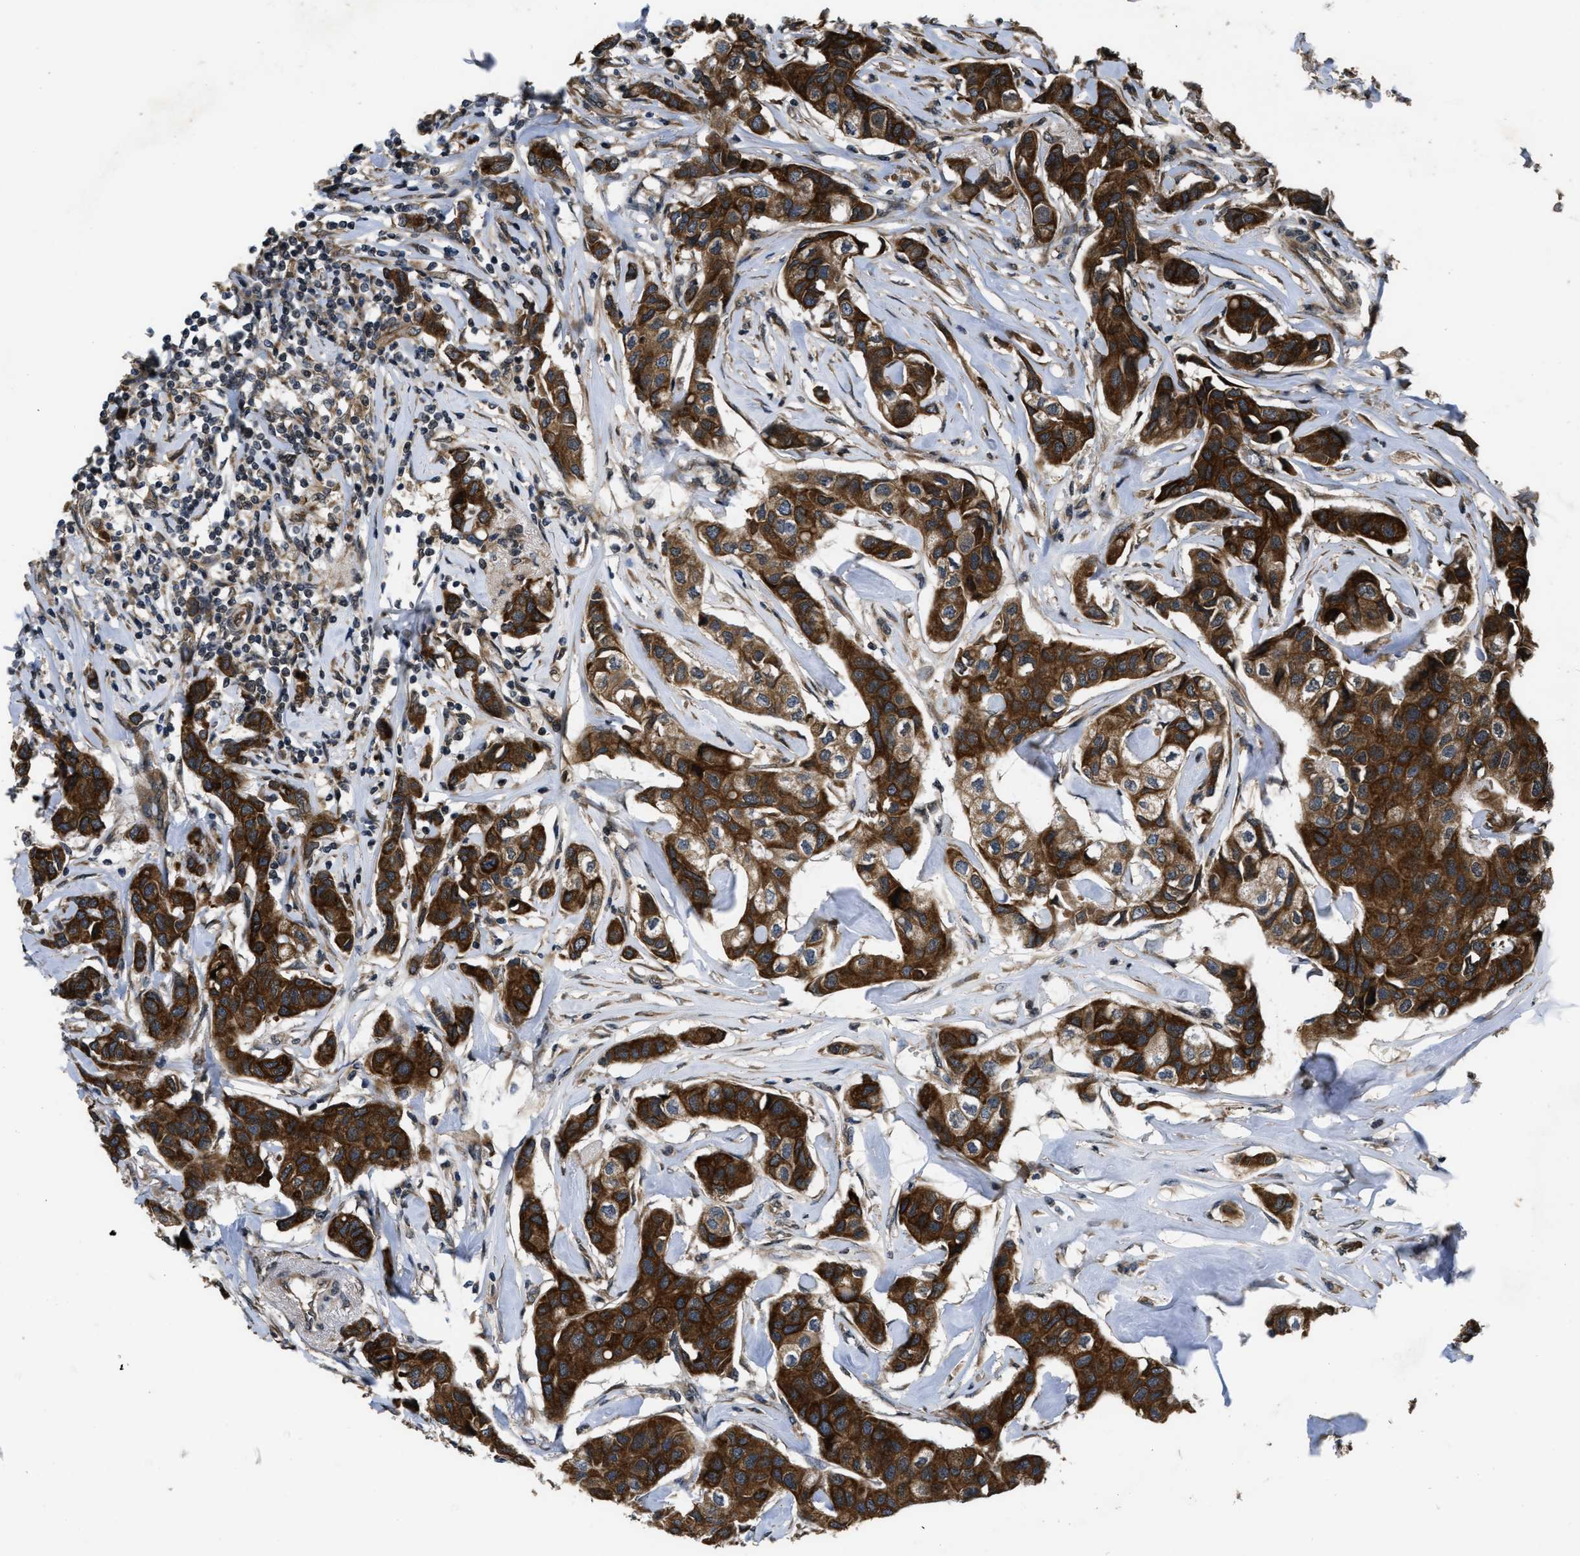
{"staining": {"intensity": "strong", "quantity": ">75%", "location": "cytoplasmic/membranous"}, "tissue": "breast cancer", "cell_type": "Tumor cells", "image_type": "cancer", "snomed": [{"axis": "morphology", "description": "Duct carcinoma"}, {"axis": "topography", "description": "Breast"}], "caption": "Strong cytoplasmic/membranous positivity is appreciated in about >75% of tumor cells in intraductal carcinoma (breast). (DAB (3,3'-diaminobenzidine) IHC with brightfield microscopy, high magnification).", "gene": "SPTLC1", "patient": {"sex": "female", "age": 80}}